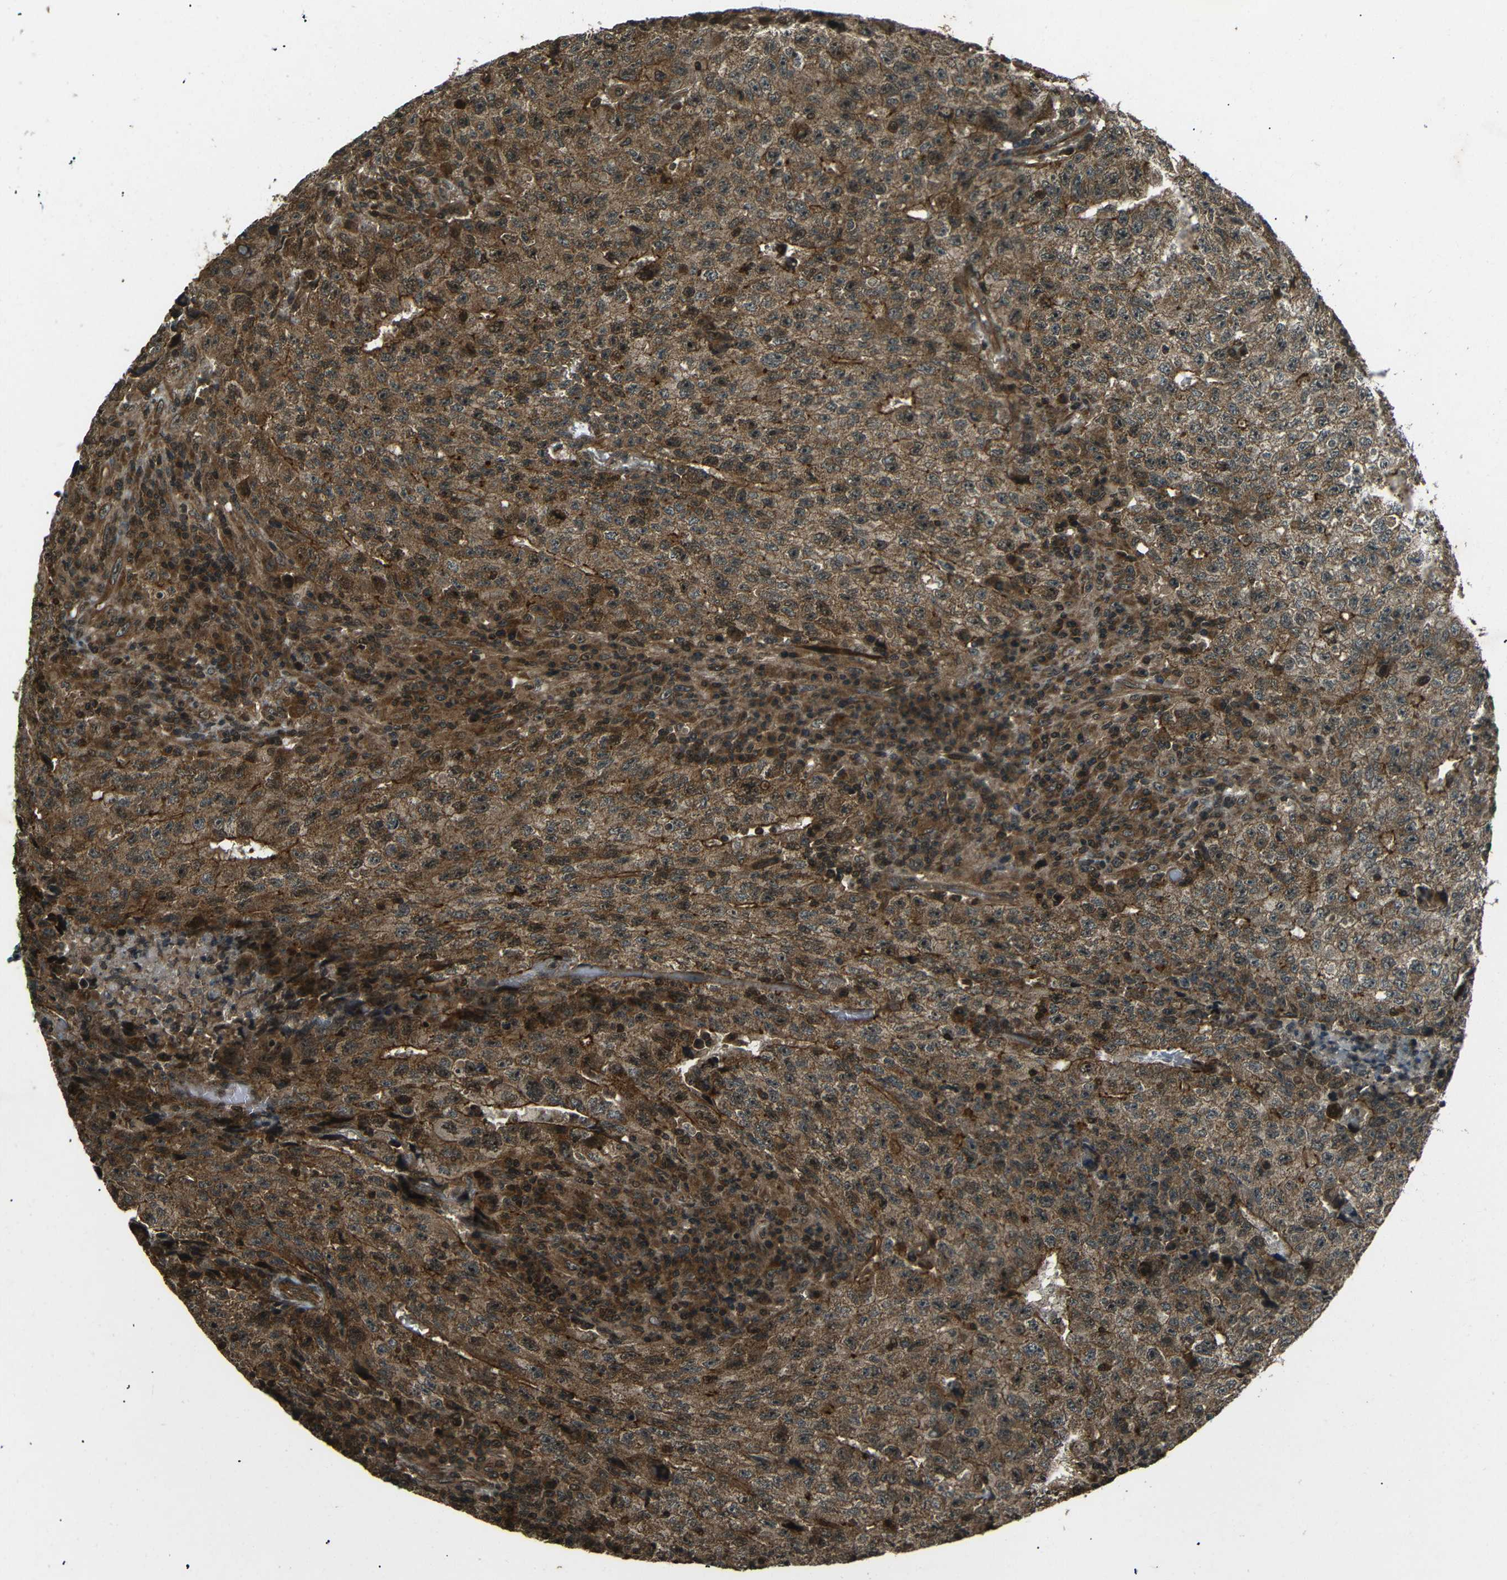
{"staining": {"intensity": "strong", "quantity": ">75%", "location": "cytoplasmic/membranous"}, "tissue": "testis cancer", "cell_type": "Tumor cells", "image_type": "cancer", "snomed": [{"axis": "morphology", "description": "Necrosis, NOS"}, {"axis": "morphology", "description": "Carcinoma, Embryonal, NOS"}, {"axis": "topography", "description": "Testis"}], "caption": "Protein staining shows strong cytoplasmic/membranous staining in approximately >75% of tumor cells in testis cancer. The protein is shown in brown color, while the nuclei are stained blue.", "gene": "PLK2", "patient": {"sex": "male", "age": 19}}